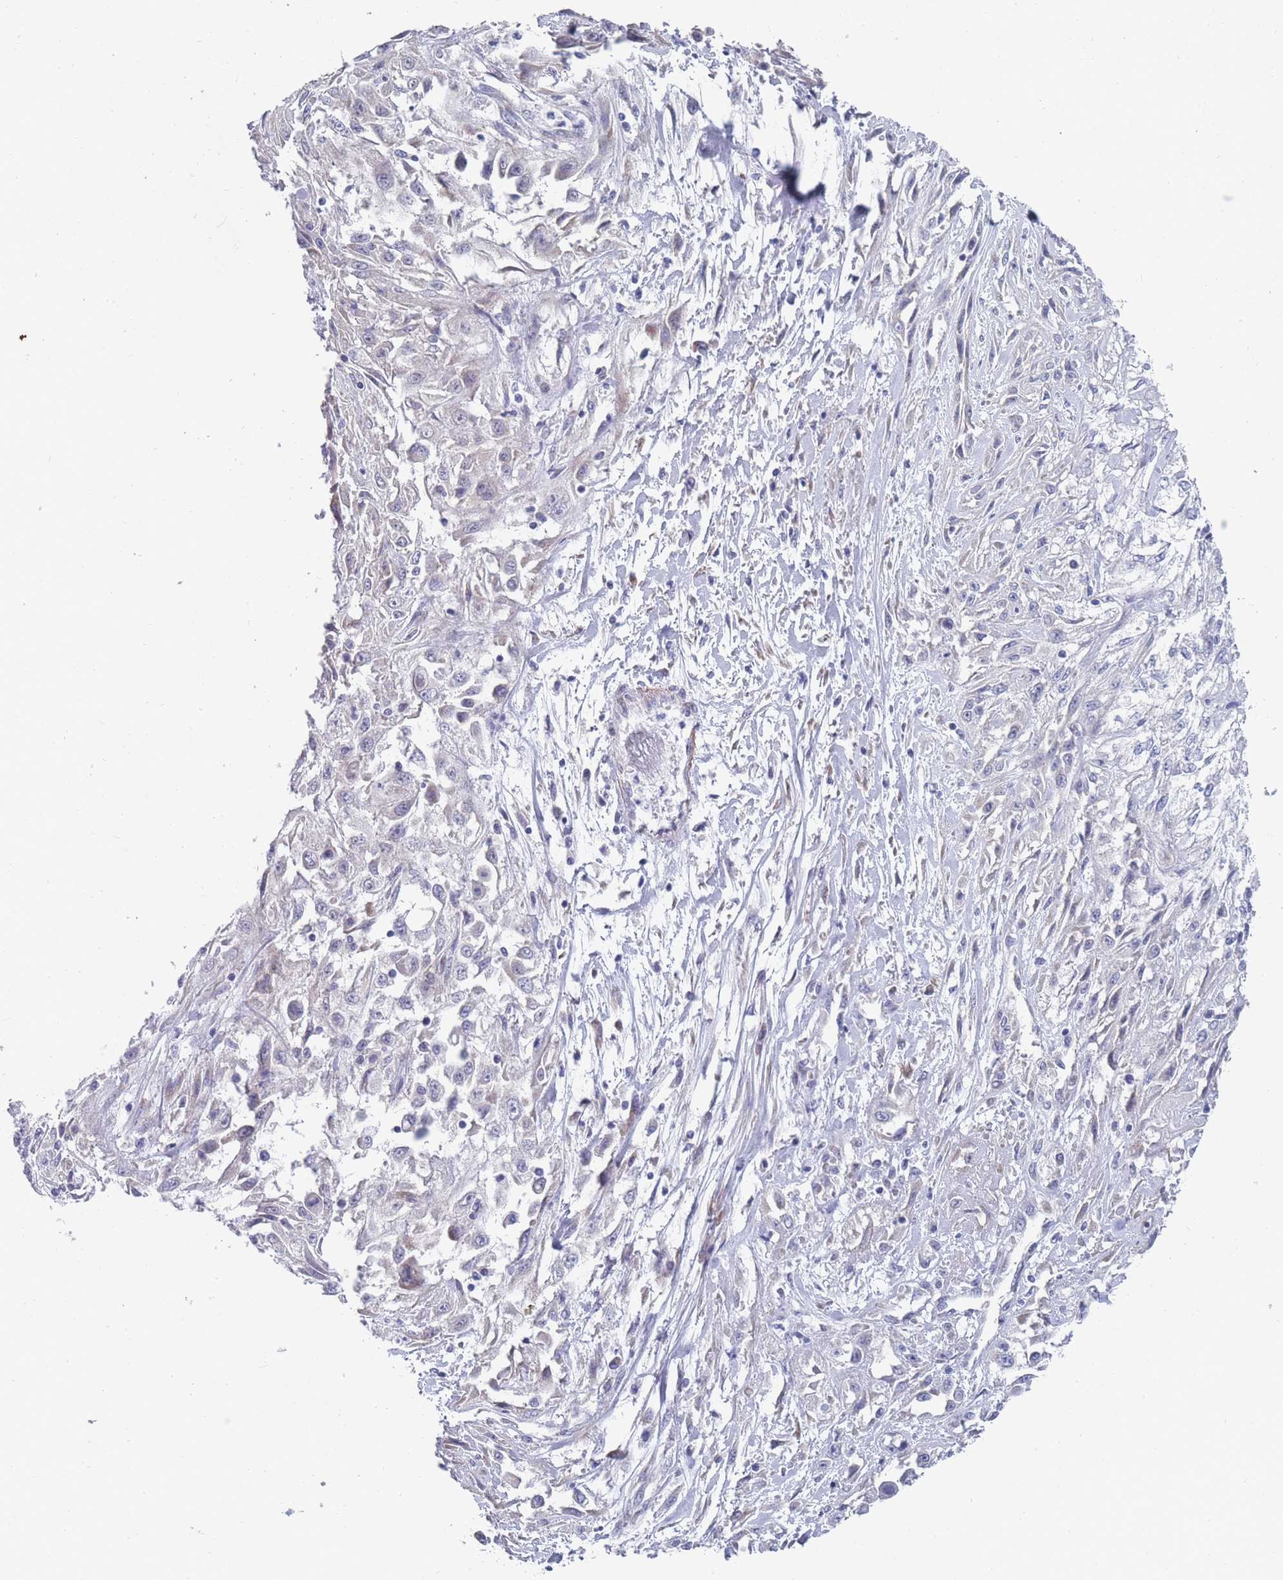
{"staining": {"intensity": "negative", "quantity": "none", "location": "none"}, "tissue": "skin cancer", "cell_type": "Tumor cells", "image_type": "cancer", "snomed": [{"axis": "morphology", "description": "Squamous cell carcinoma, NOS"}, {"axis": "morphology", "description": "Squamous cell carcinoma, metastatic, NOS"}, {"axis": "topography", "description": "Skin"}, {"axis": "topography", "description": "Lymph node"}], "caption": "Protein analysis of skin squamous cell carcinoma reveals no significant staining in tumor cells. The staining is performed using DAB brown chromogen with nuclei counter-stained in using hematoxylin.", "gene": "PIGU", "patient": {"sex": "male", "age": 75}}